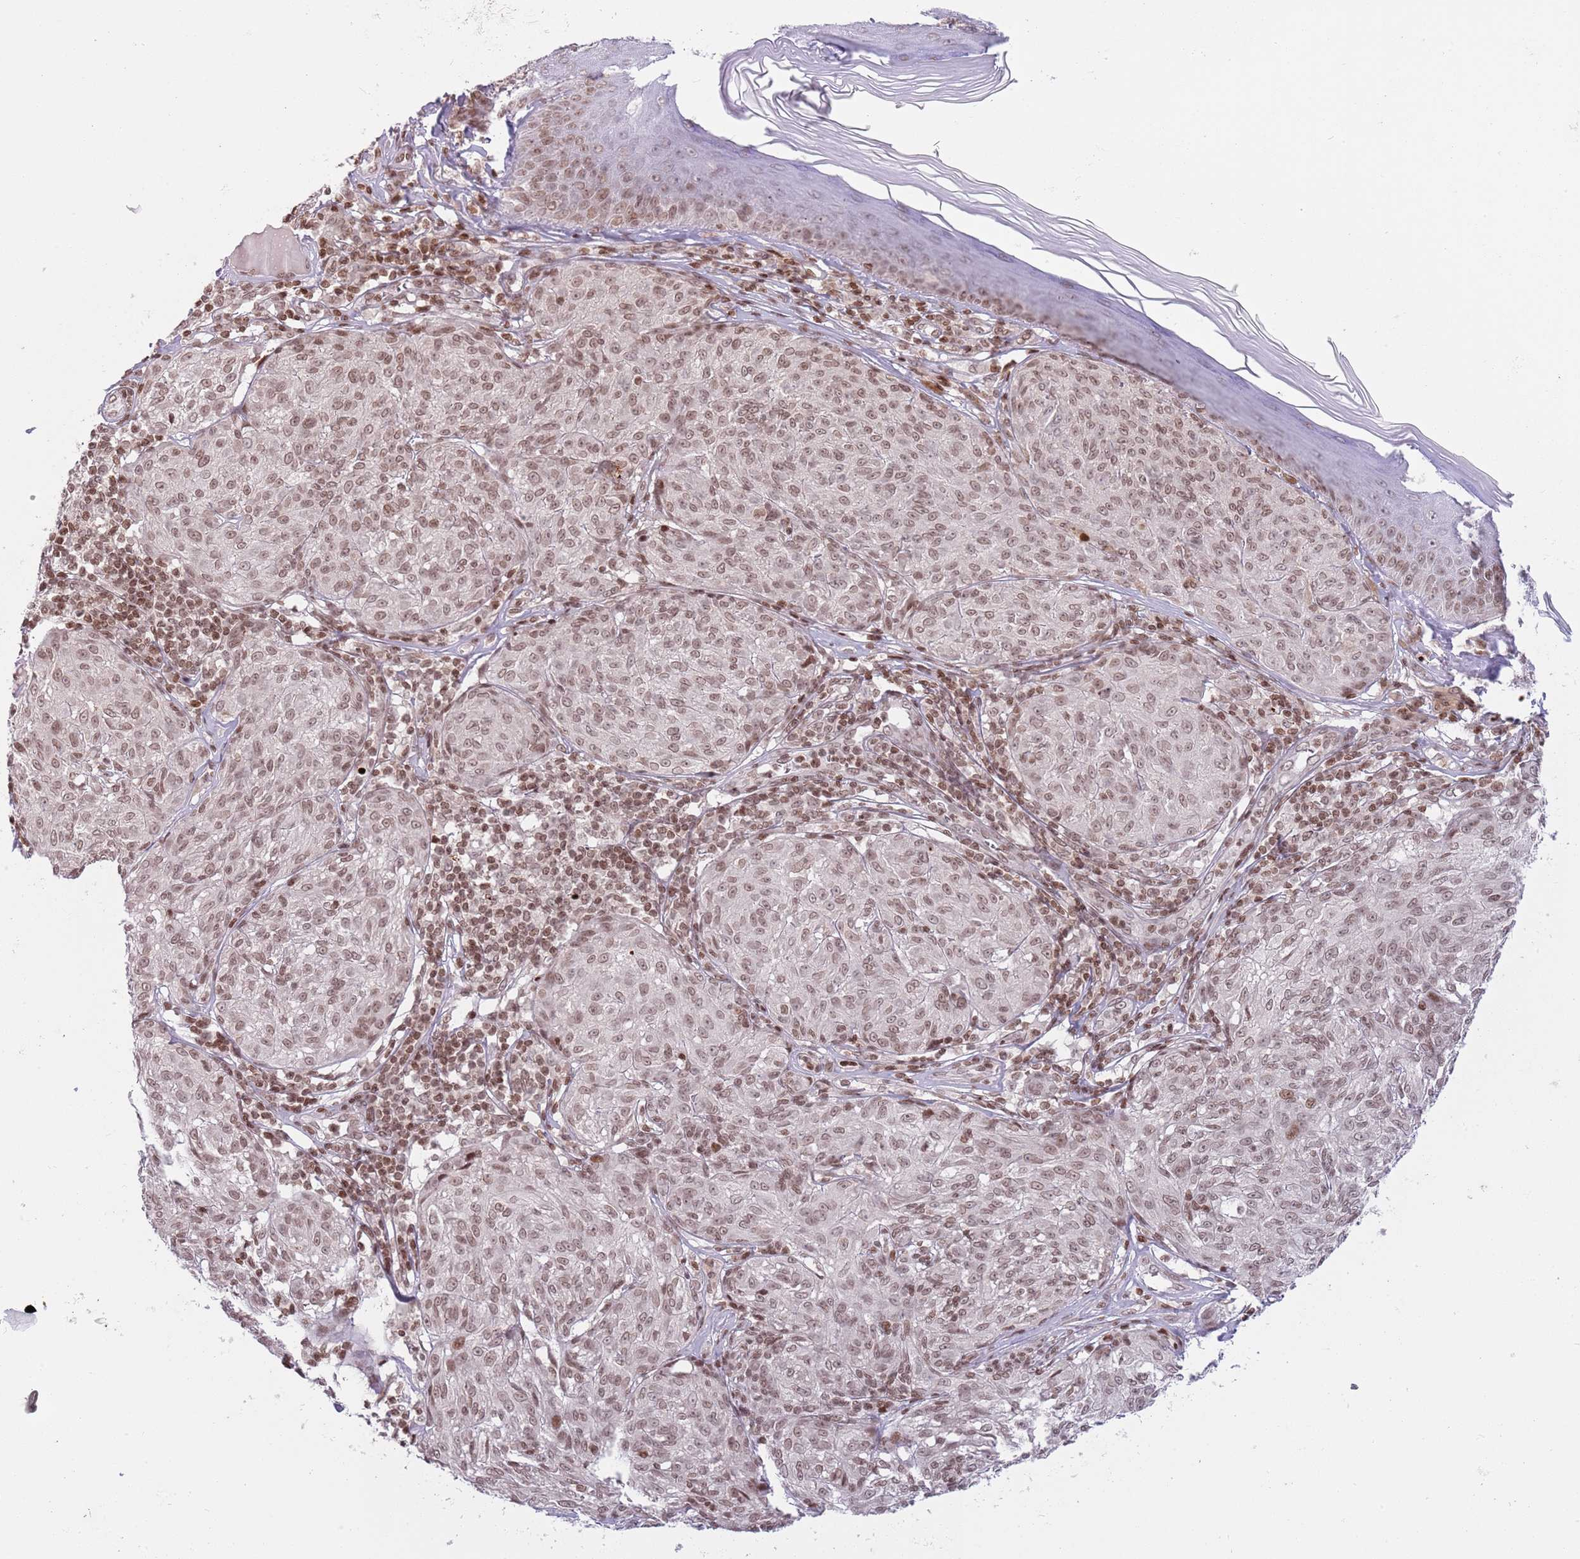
{"staining": {"intensity": "moderate", "quantity": ">75%", "location": "nuclear"}, "tissue": "melanoma", "cell_type": "Tumor cells", "image_type": "cancer", "snomed": [{"axis": "morphology", "description": "Malignant melanoma, NOS"}, {"axis": "topography", "description": "Skin"}], "caption": "Malignant melanoma stained with a brown dye shows moderate nuclear positive positivity in approximately >75% of tumor cells.", "gene": "SH3RF3", "patient": {"sex": "female", "age": 63}}